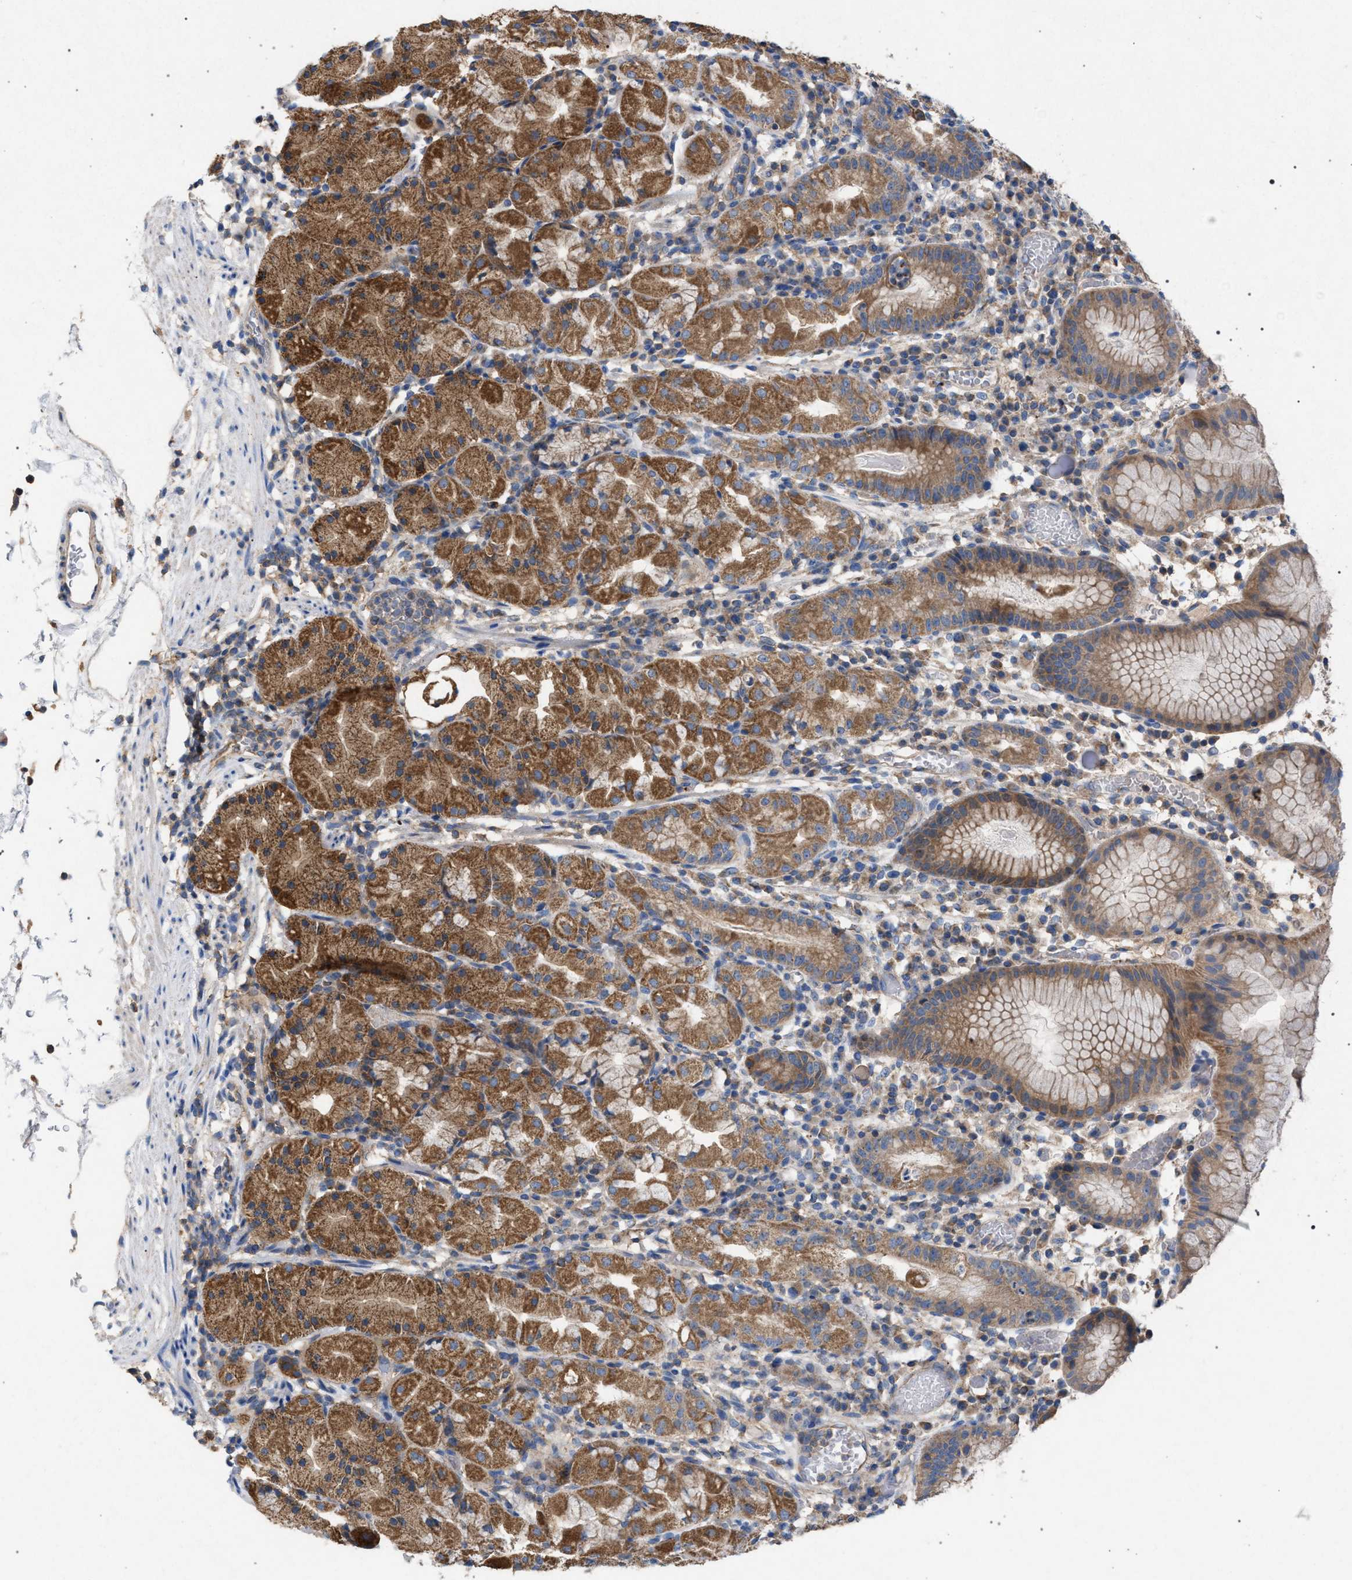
{"staining": {"intensity": "moderate", "quantity": ">75%", "location": "cytoplasmic/membranous"}, "tissue": "stomach", "cell_type": "Glandular cells", "image_type": "normal", "snomed": [{"axis": "morphology", "description": "Normal tissue, NOS"}, {"axis": "topography", "description": "Stomach"}, {"axis": "topography", "description": "Stomach, lower"}], "caption": "Immunohistochemical staining of unremarkable stomach demonstrates medium levels of moderate cytoplasmic/membranous positivity in approximately >75% of glandular cells.", "gene": "VPS13A", "patient": {"sex": "female", "age": 75}}